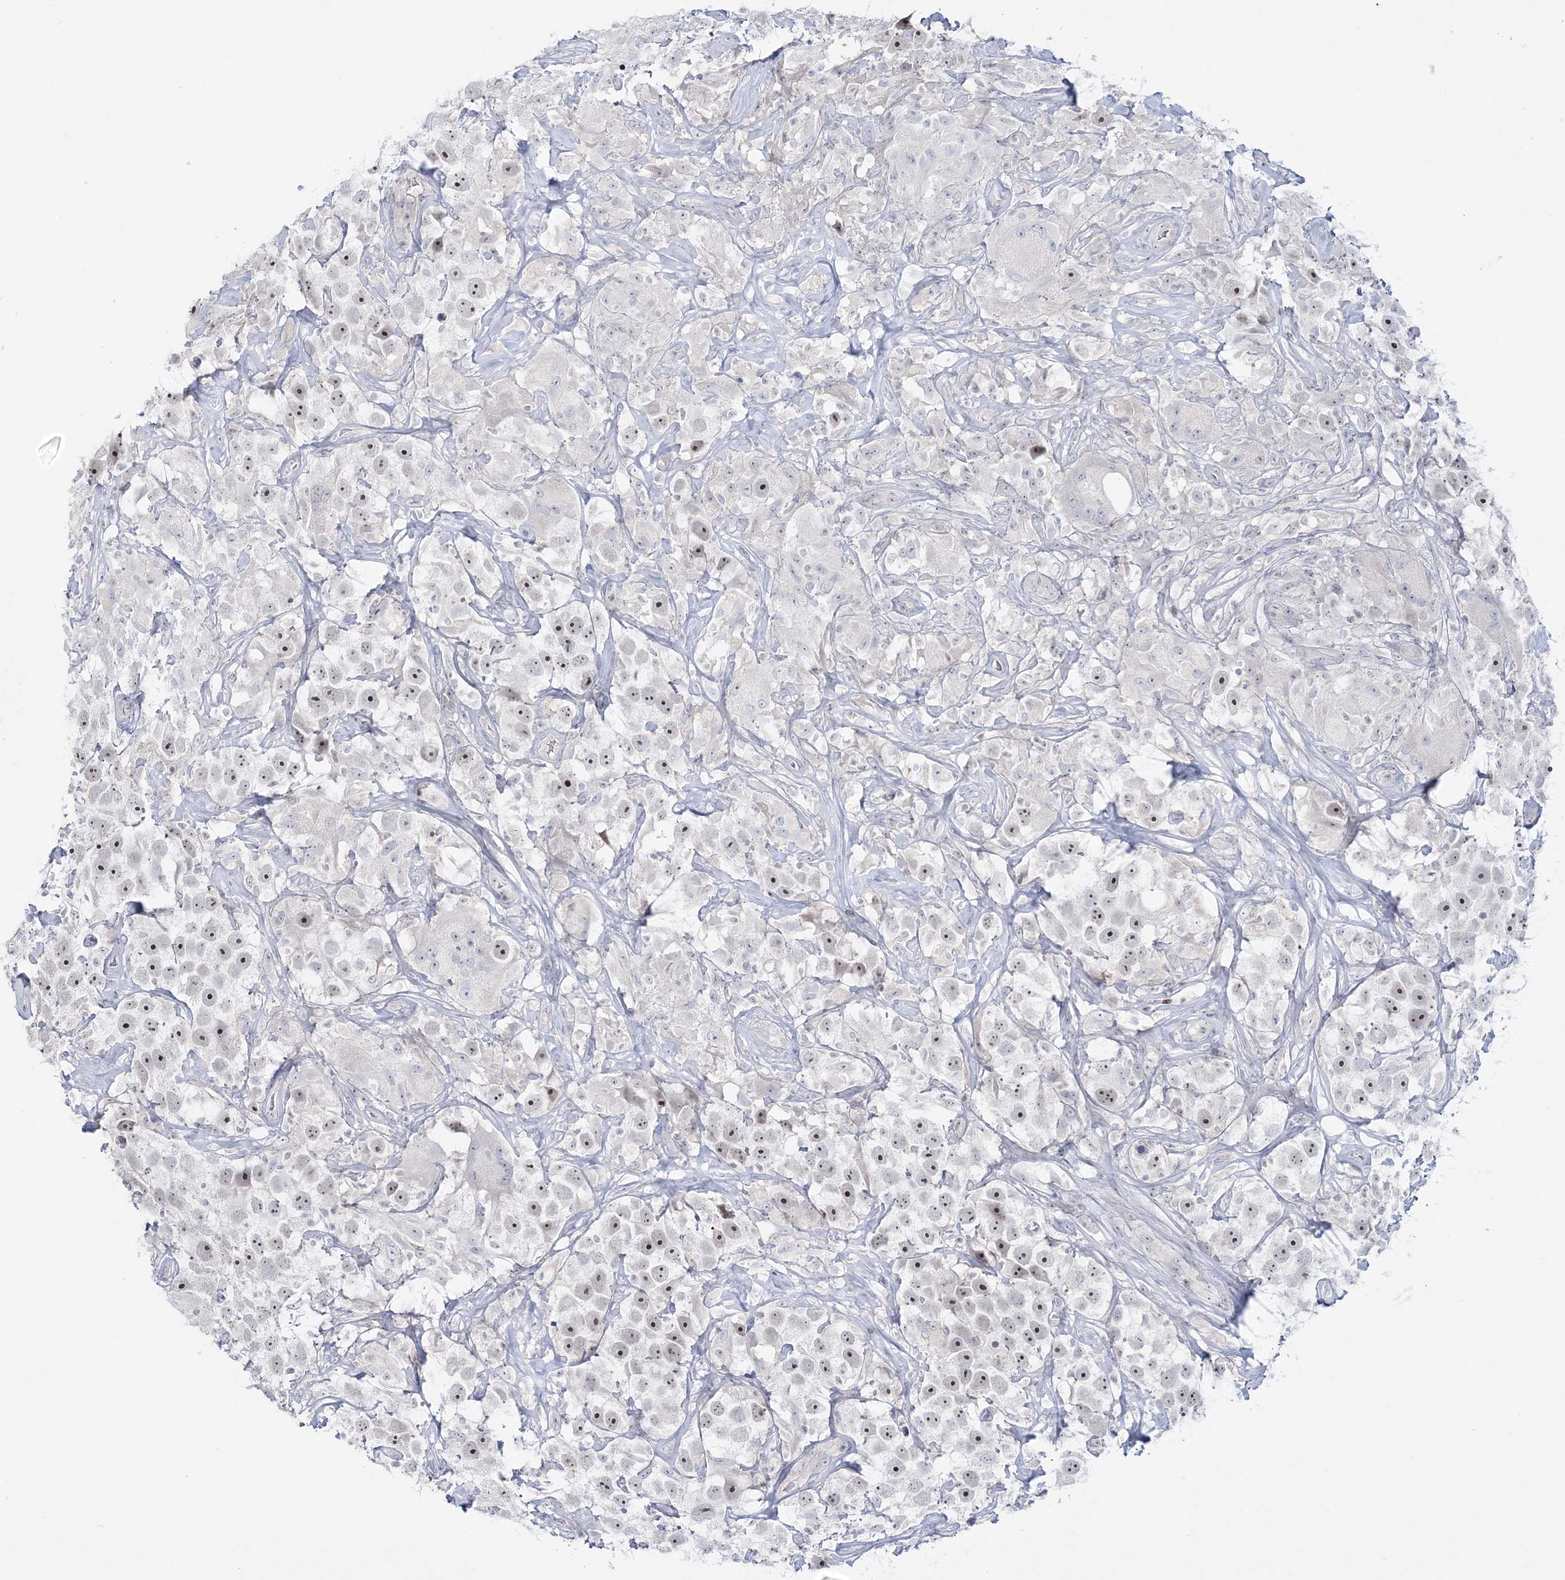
{"staining": {"intensity": "weak", "quantity": "<25%", "location": "nuclear"}, "tissue": "testis cancer", "cell_type": "Tumor cells", "image_type": "cancer", "snomed": [{"axis": "morphology", "description": "Seminoma, NOS"}, {"axis": "topography", "description": "Testis"}], "caption": "This is an IHC histopathology image of human testis cancer (seminoma). There is no expression in tumor cells.", "gene": "SH3BP4", "patient": {"sex": "male", "age": 49}}